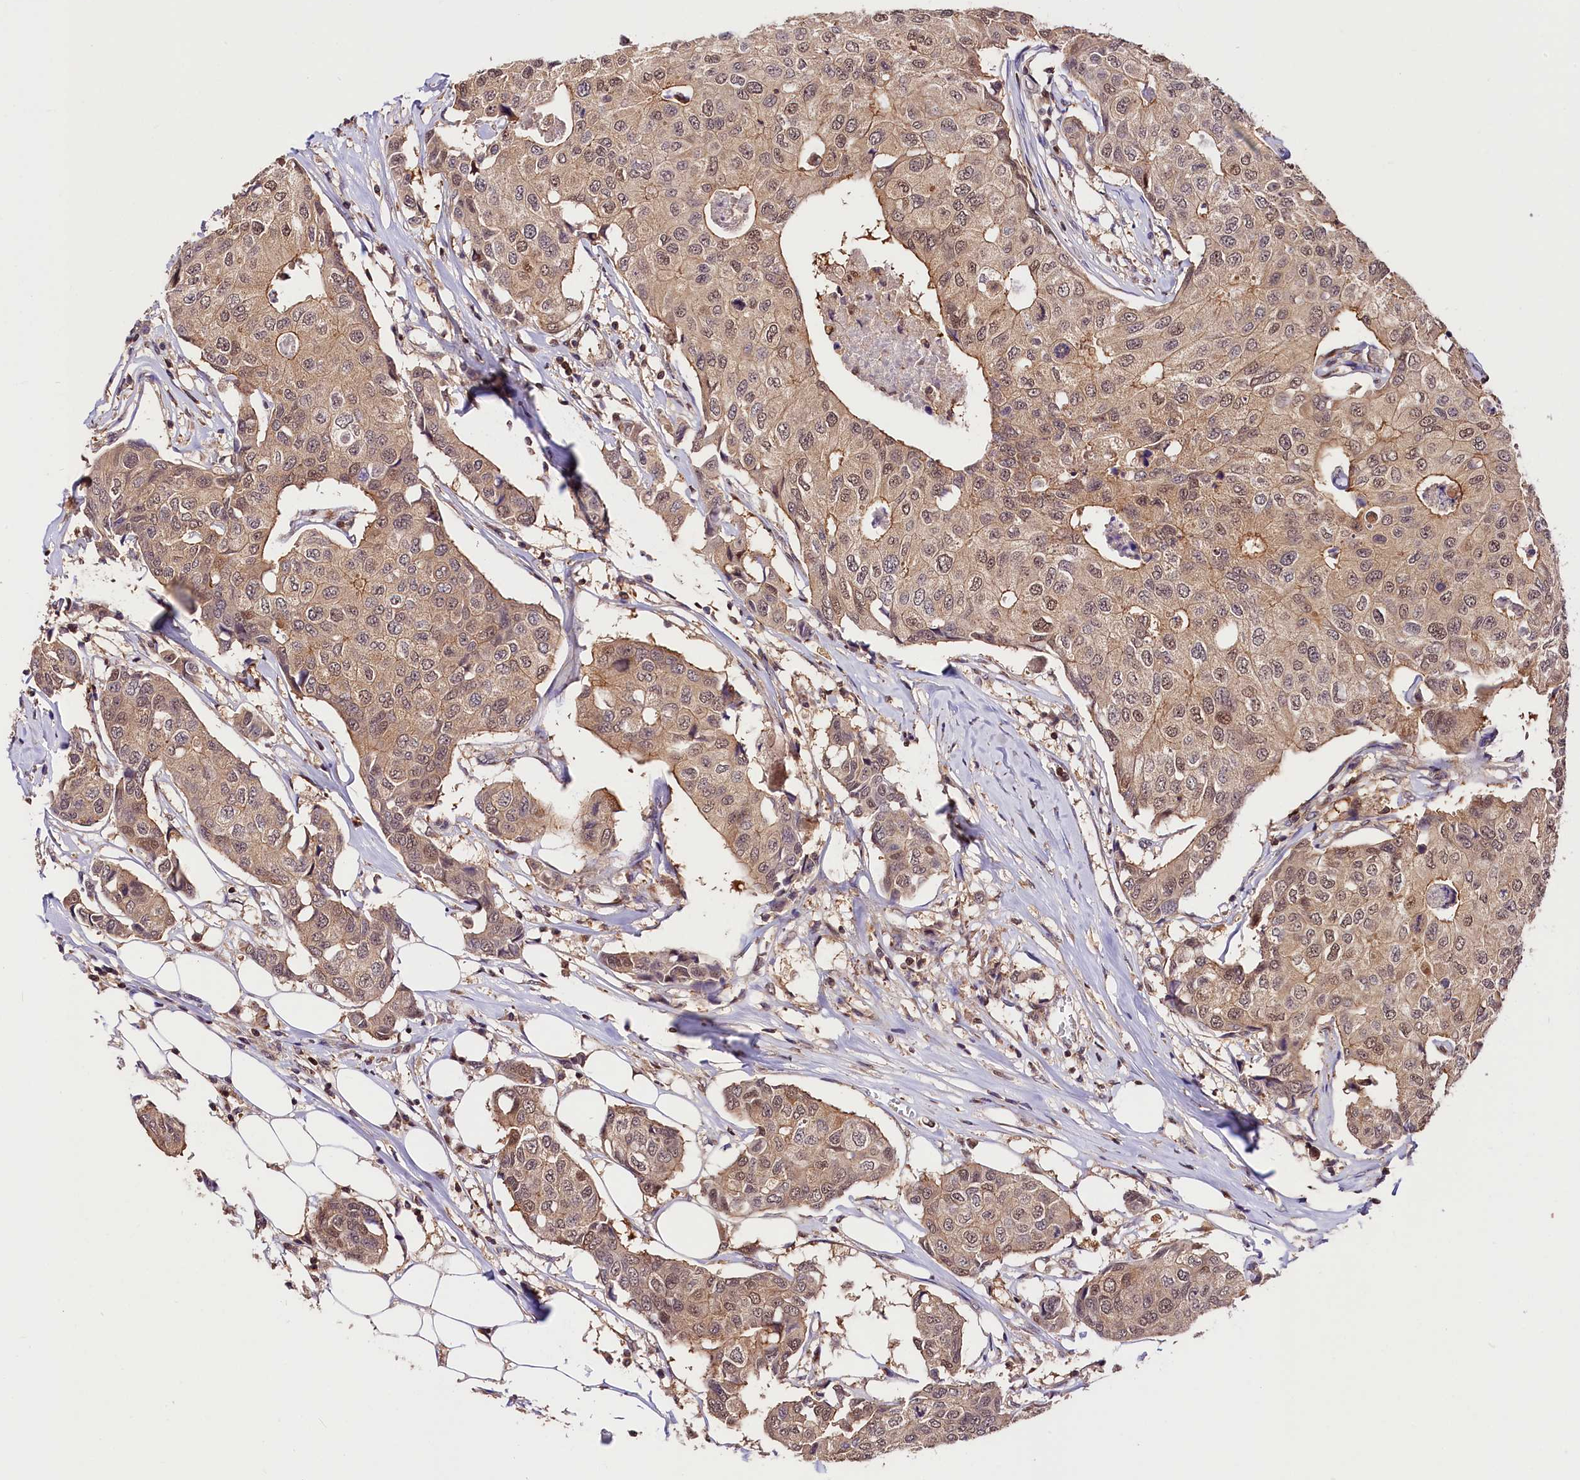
{"staining": {"intensity": "moderate", "quantity": ">75%", "location": "cytoplasmic/membranous,nuclear"}, "tissue": "breast cancer", "cell_type": "Tumor cells", "image_type": "cancer", "snomed": [{"axis": "morphology", "description": "Duct carcinoma"}, {"axis": "topography", "description": "Breast"}], "caption": "Moderate cytoplasmic/membranous and nuclear protein staining is seen in approximately >75% of tumor cells in breast invasive ductal carcinoma. The staining was performed using DAB, with brown indicating positive protein expression. Nuclei are stained blue with hematoxylin.", "gene": "CHORDC1", "patient": {"sex": "female", "age": 80}}